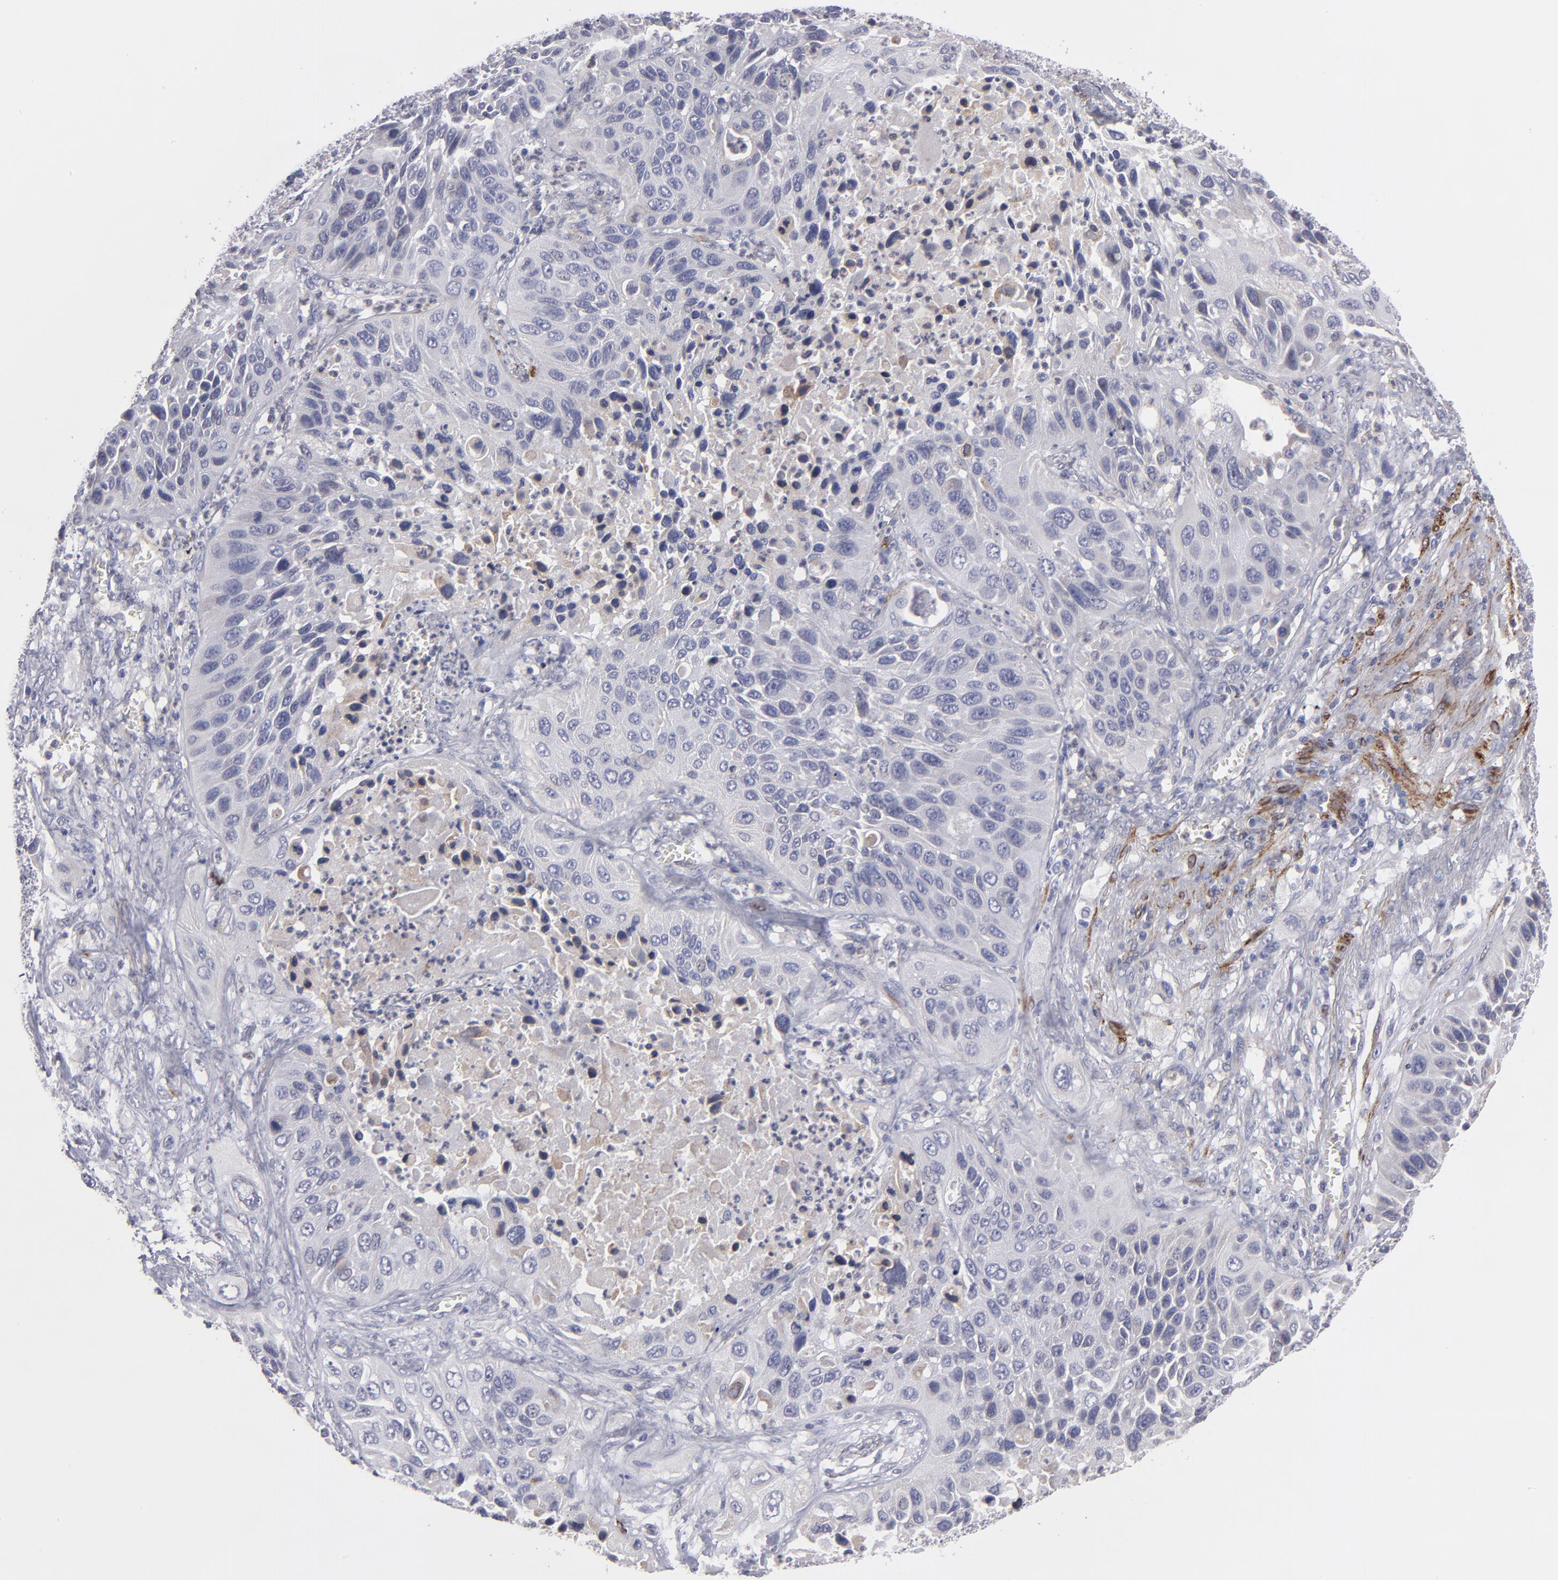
{"staining": {"intensity": "weak", "quantity": "<25%", "location": "cytoplasmic/membranous"}, "tissue": "lung cancer", "cell_type": "Tumor cells", "image_type": "cancer", "snomed": [{"axis": "morphology", "description": "Squamous cell carcinoma, NOS"}, {"axis": "topography", "description": "Lung"}], "caption": "Immunohistochemical staining of lung cancer (squamous cell carcinoma) shows no significant positivity in tumor cells.", "gene": "SLMAP", "patient": {"sex": "female", "age": 76}}